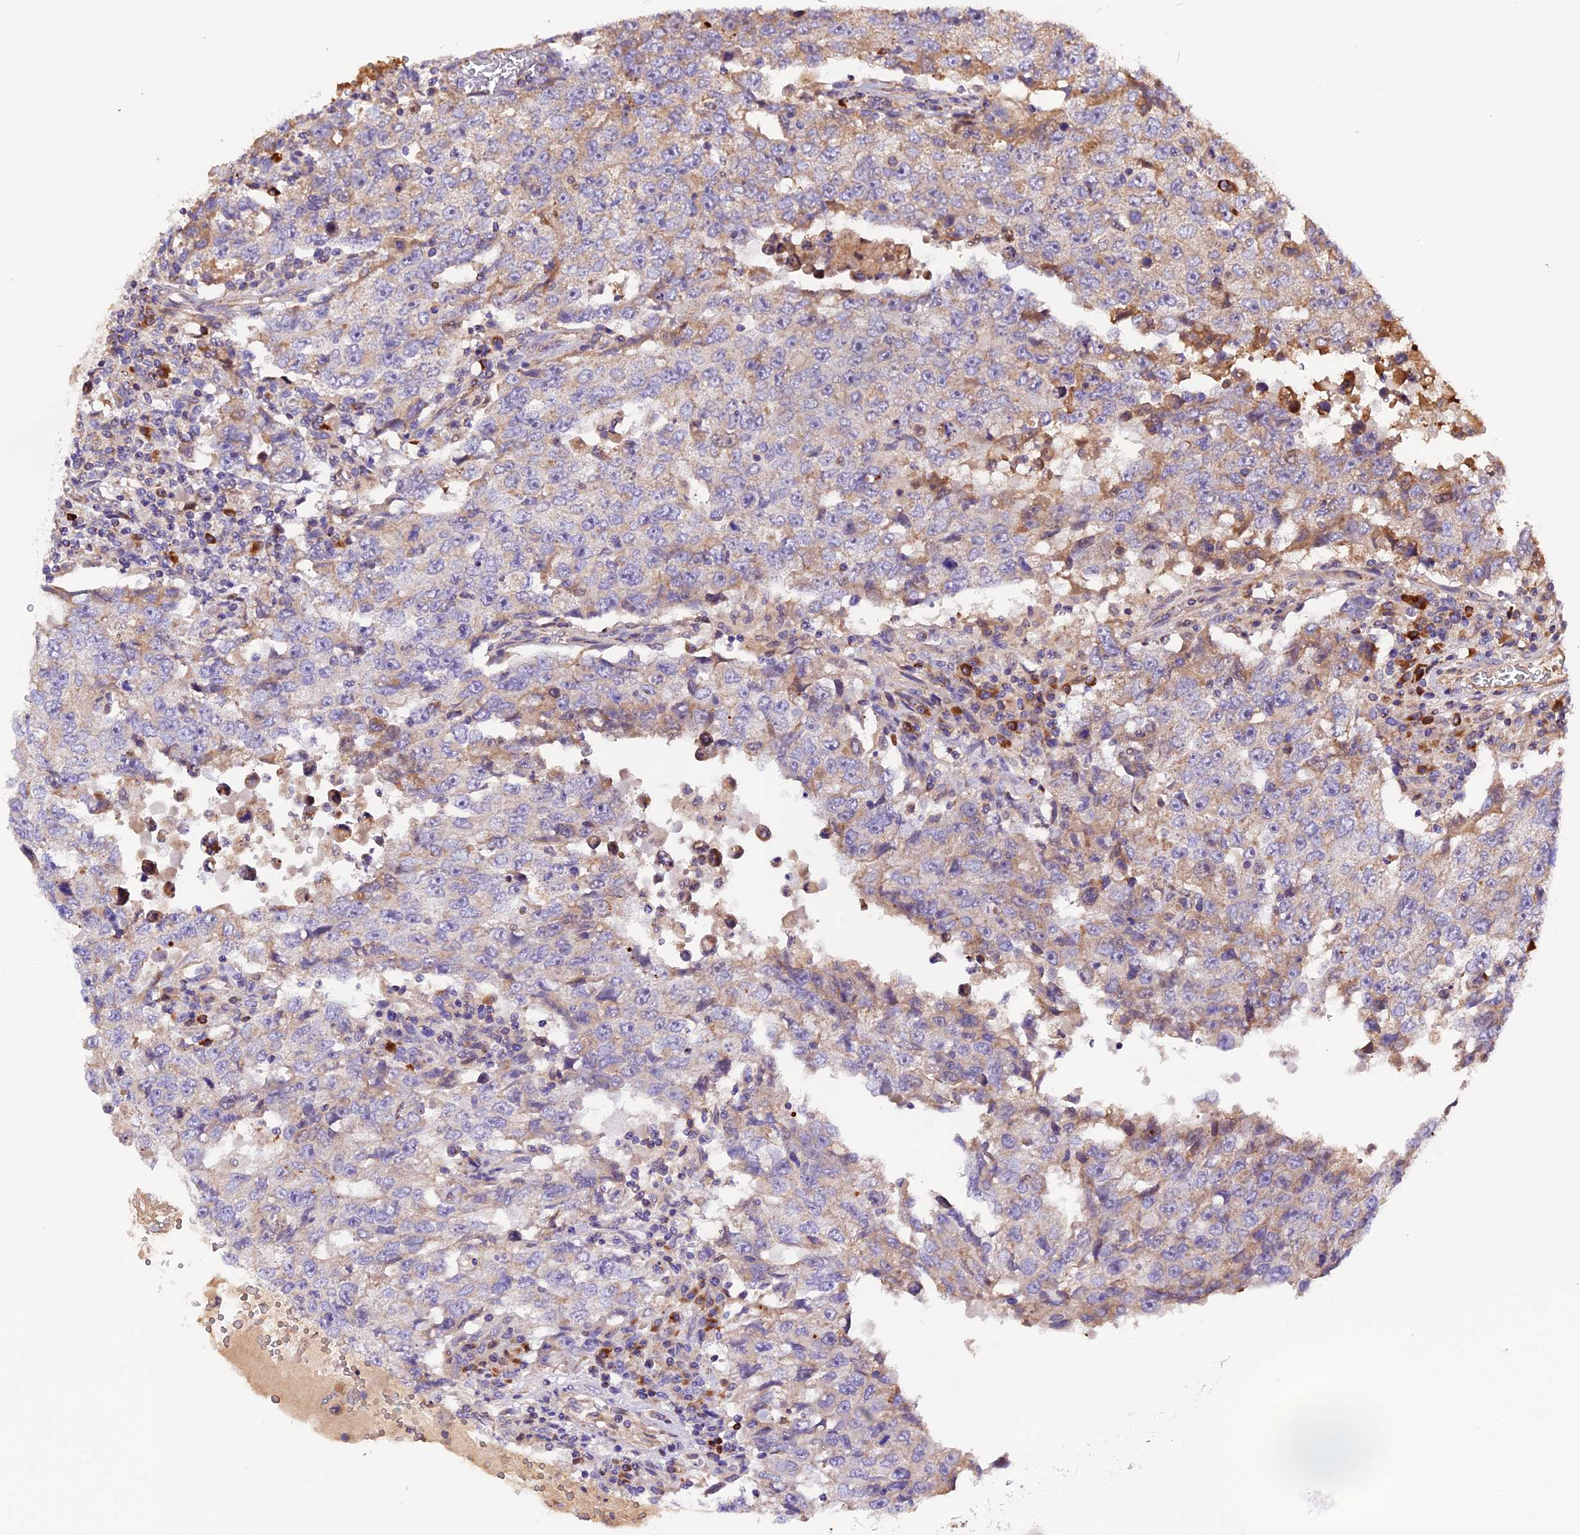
{"staining": {"intensity": "moderate", "quantity": "<25%", "location": "cytoplasmic/membranous"}, "tissue": "testis cancer", "cell_type": "Tumor cells", "image_type": "cancer", "snomed": [{"axis": "morphology", "description": "Carcinoma, Embryonal, NOS"}, {"axis": "topography", "description": "Testis"}], "caption": "IHC (DAB) staining of embryonal carcinoma (testis) shows moderate cytoplasmic/membranous protein staining in approximately <25% of tumor cells.", "gene": "METTL22", "patient": {"sex": "male", "age": 26}}